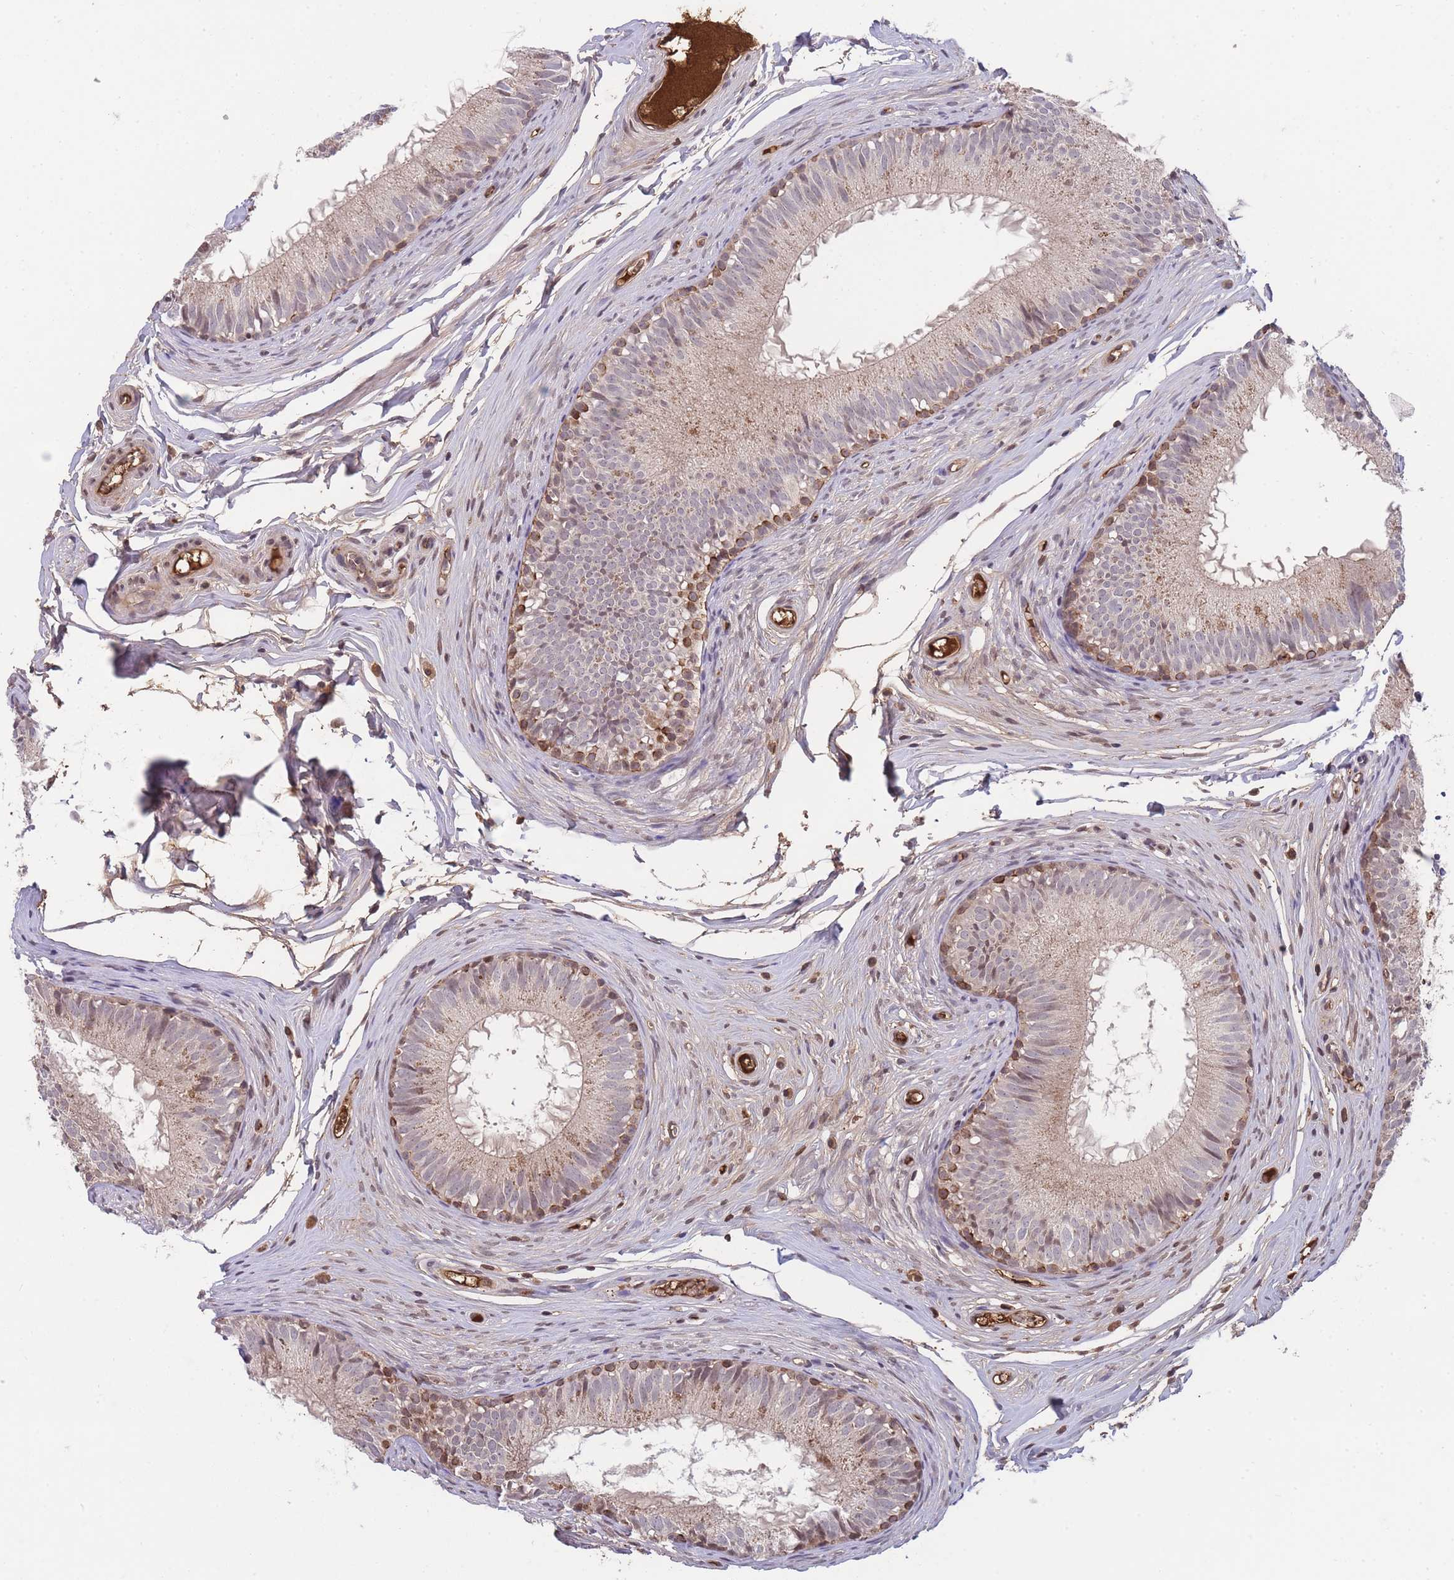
{"staining": {"intensity": "moderate", "quantity": "<25%", "location": "cytoplasmic/membranous"}, "tissue": "epididymis", "cell_type": "Glandular cells", "image_type": "normal", "snomed": [{"axis": "morphology", "description": "Normal tissue, NOS"}, {"axis": "topography", "description": "Epididymis"}], "caption": "Immunohistochemistry (IHC) of unremarkable epididymis displays low levels of moderate cytoplasmic/membranous expression in approximately <25% of glandular cells. Immunohistochemistry (IHC) stains the protein in brown and the nuclei are stained blue.", "gene": "RALGDS", "patient": {"sex": "male", "age": 25}}